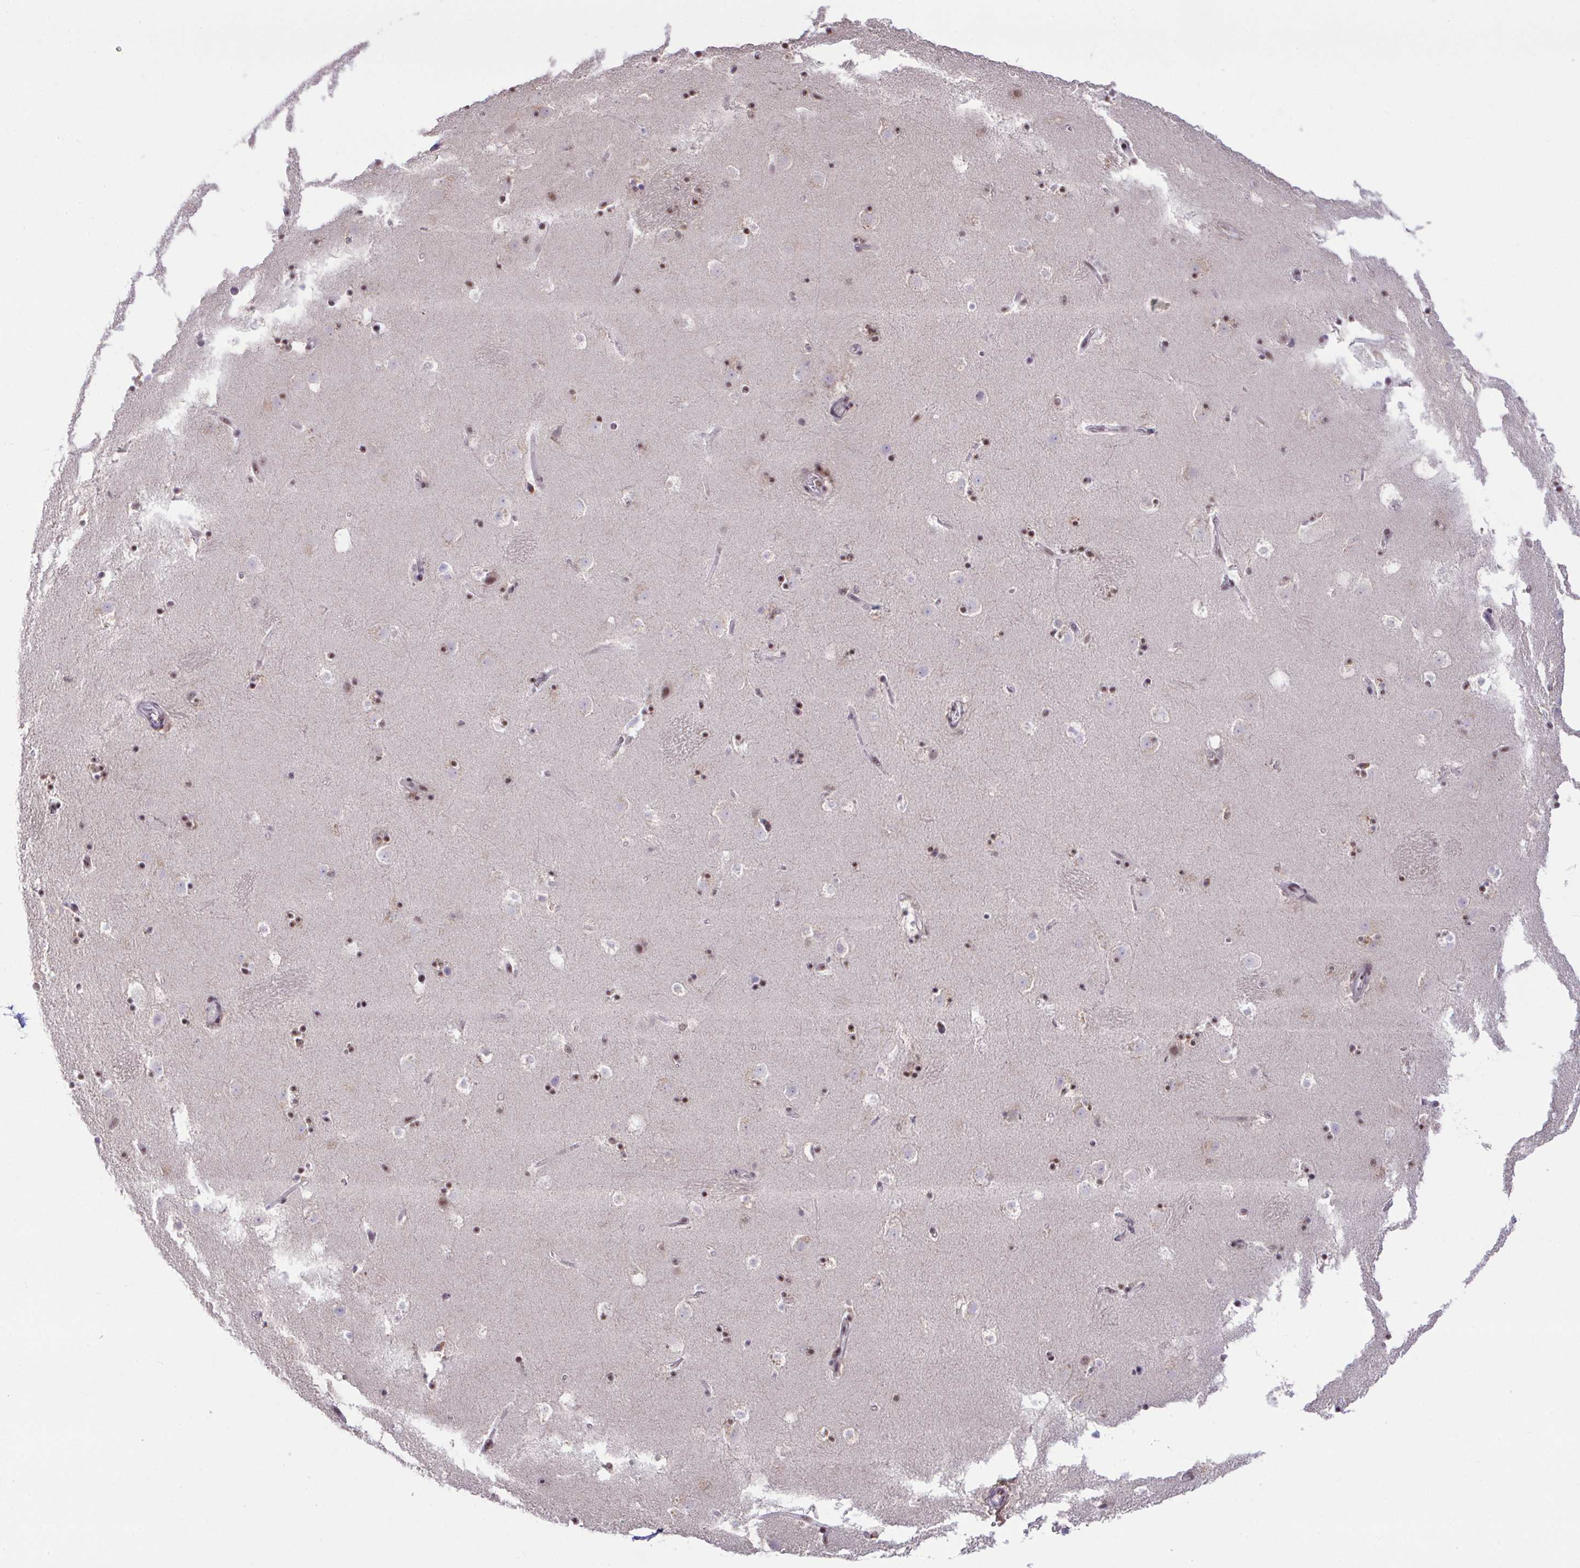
{"staining": {"intensity": "weak", "quantity": "25%-75%", "location": "nuclear"}, "tissue": "caudate", "cell_type": "Glial cells", "image_type": "normal", "snomed": [{"axis": "morphology", "description": "Normal tissue, NOS"}, {"axis": "topography", "description": "Lateral ventricle wall"}], "caption": "Weak nuclear positivity for a protein is seen in approximately 25%-75% of glial cells of normal caudate using immunohistochemistry (IHC).", "gene": "OR6K3", "patient": {"sex": "male", "age": 37}}